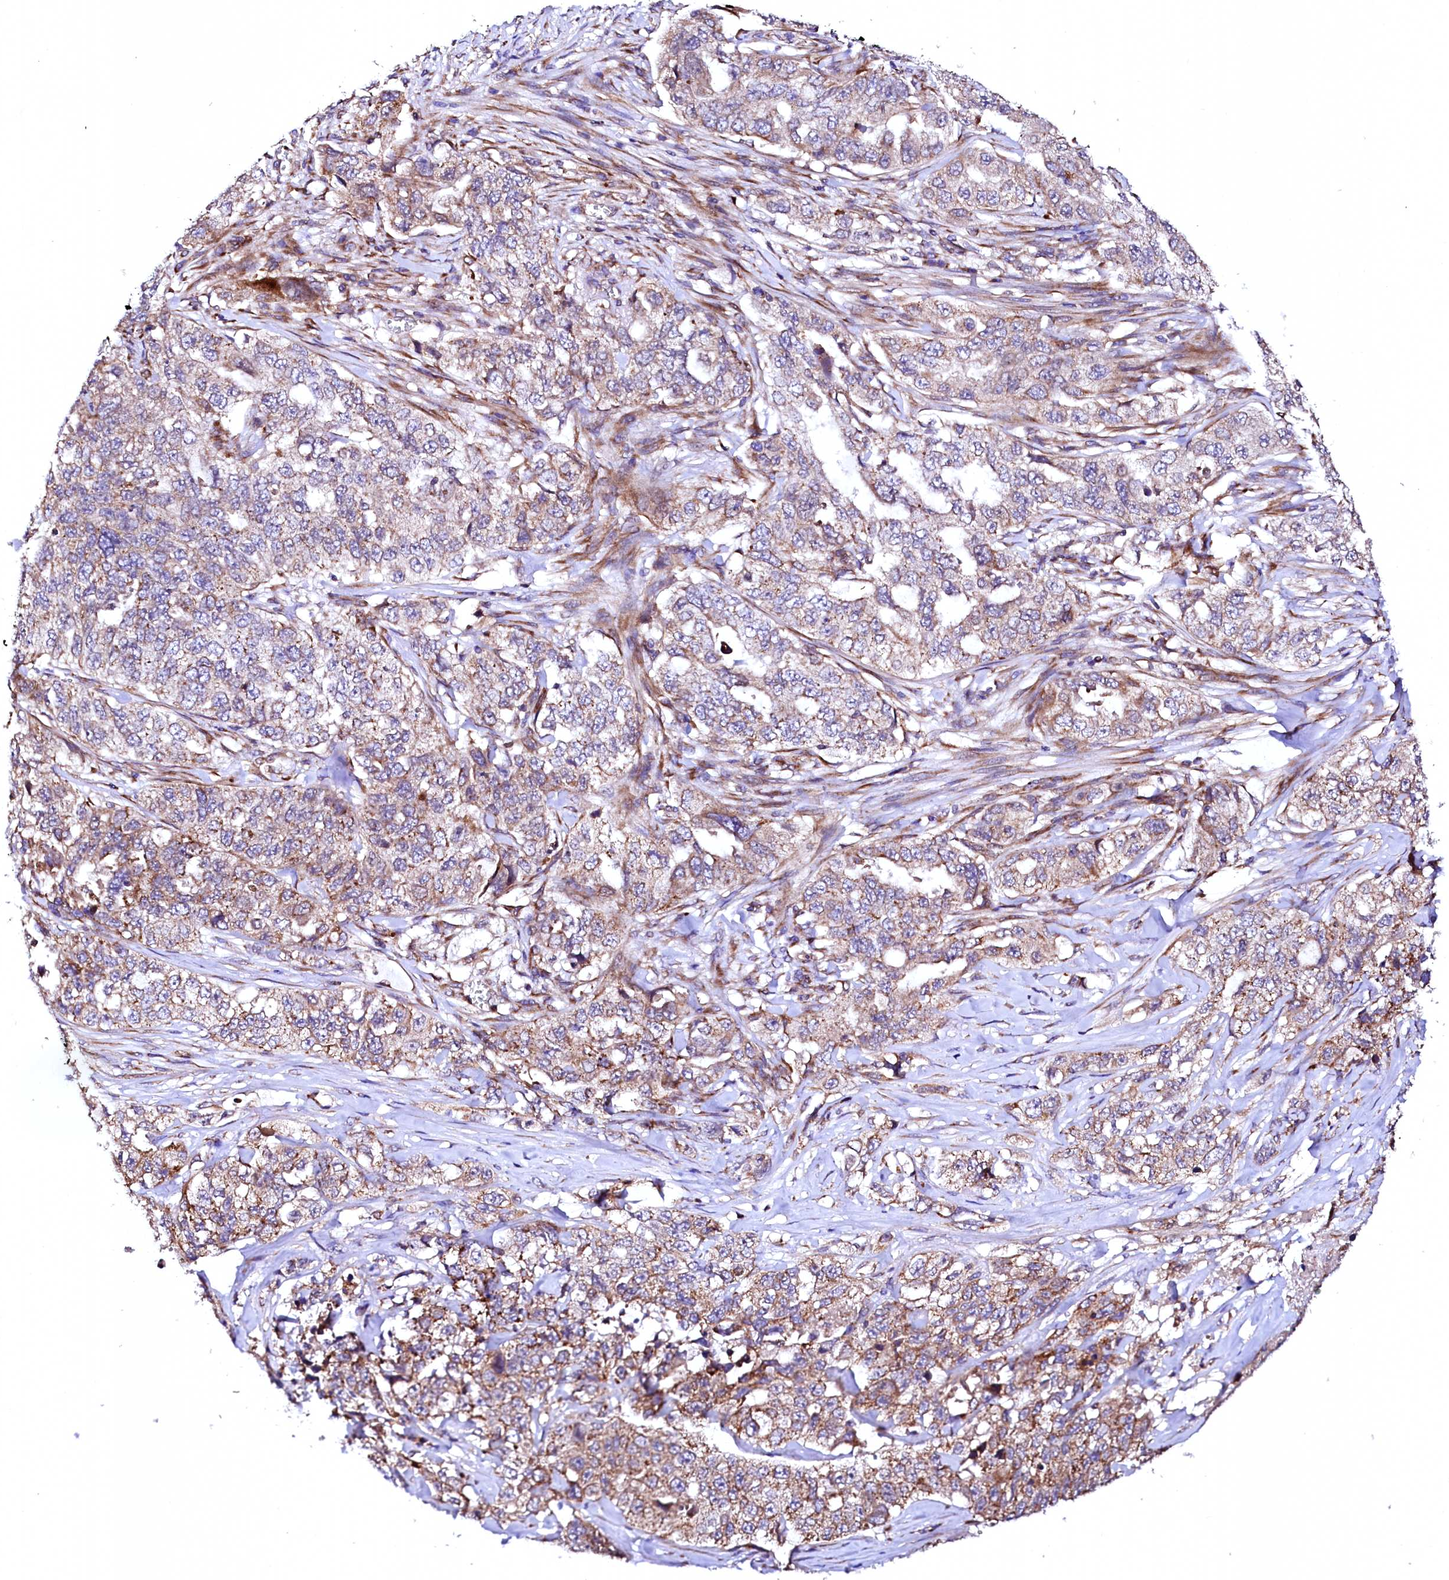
{"staining": {"intensity": "moderate", "quantity": ">75%", "location": "cytoplasmic/membranous"}, "tissue": "lung cancer", "cell_type": "Tumor cells", "image_type": "cancer", "snomed": [{"axis": "morphology", "description": "Adenocarcinoma, NOS"}, {"axis": "topography", "description": "Lung"}], "caption": "Immunohistochemistry (DAB (3,3'-diaminobenzidine)) staining of human adenocarcinoma (lung) reveals moderate cytoplasmic/membranous protein staining in approximately >75% of tumor cells.", "gene": "UBE3C", "patient": {"sex": "female", "age": 51}}